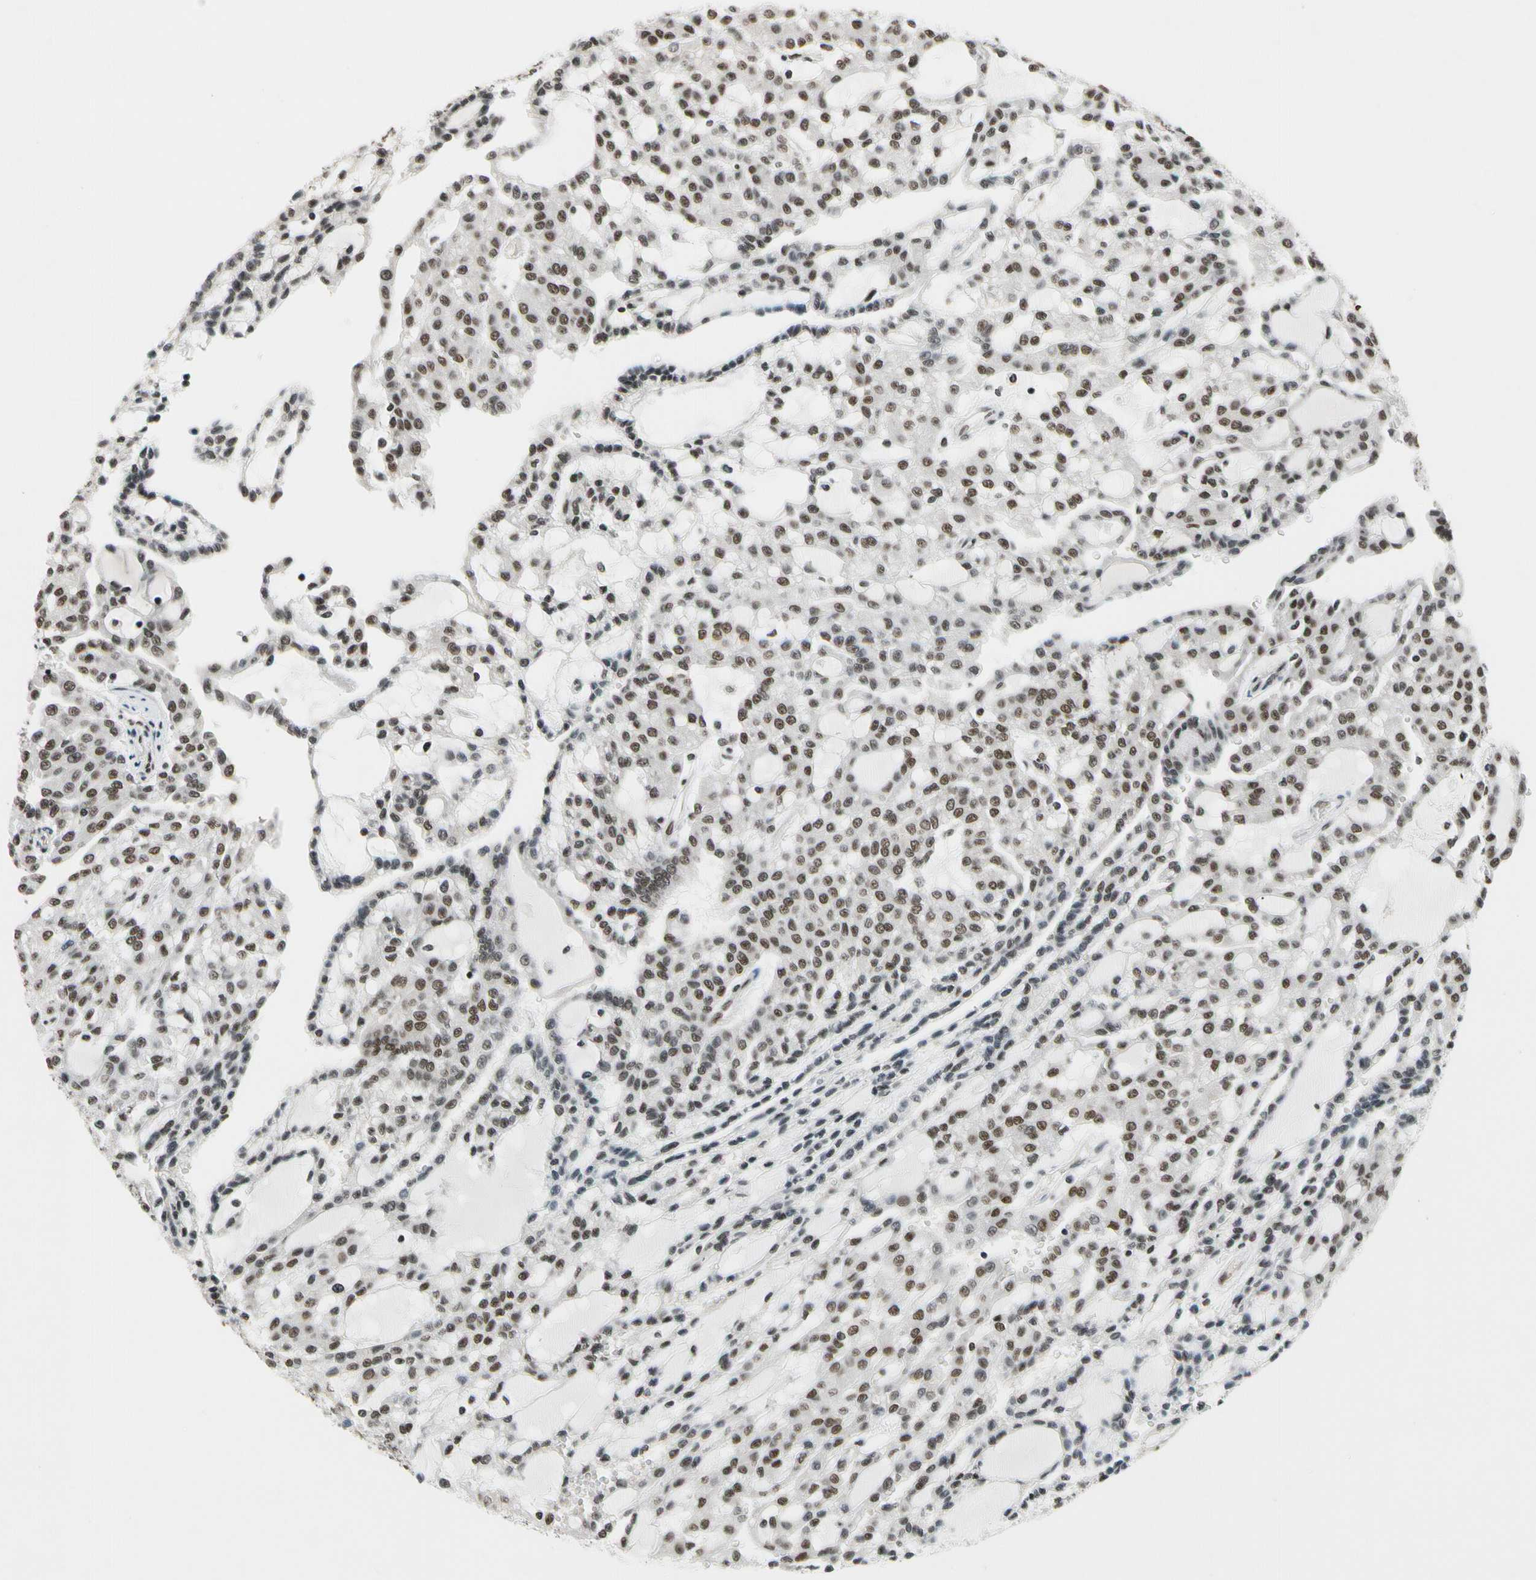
{"staining": {"intensity": "moderate", "quantity": ">75%", "location": "nuclear"}, "tissue": "renal cancer", "cell_type": "Tumor cells", "image_type": "cancer", "snomed": [{"axis": "morphology", "description": "Adenocarcinoma, NOS"}, {"axis": "topography", "description": "Kidney"}], "caption": "Protein analysis of renal cancer (adenocarcinoma) tissue reveals moderate nuclear positivity in about >75% of tumor cells. (IHC, brightfield microscopy, high magnification).", "gene": "RECQL", "patient": {"sex": "male", "age": 63}}